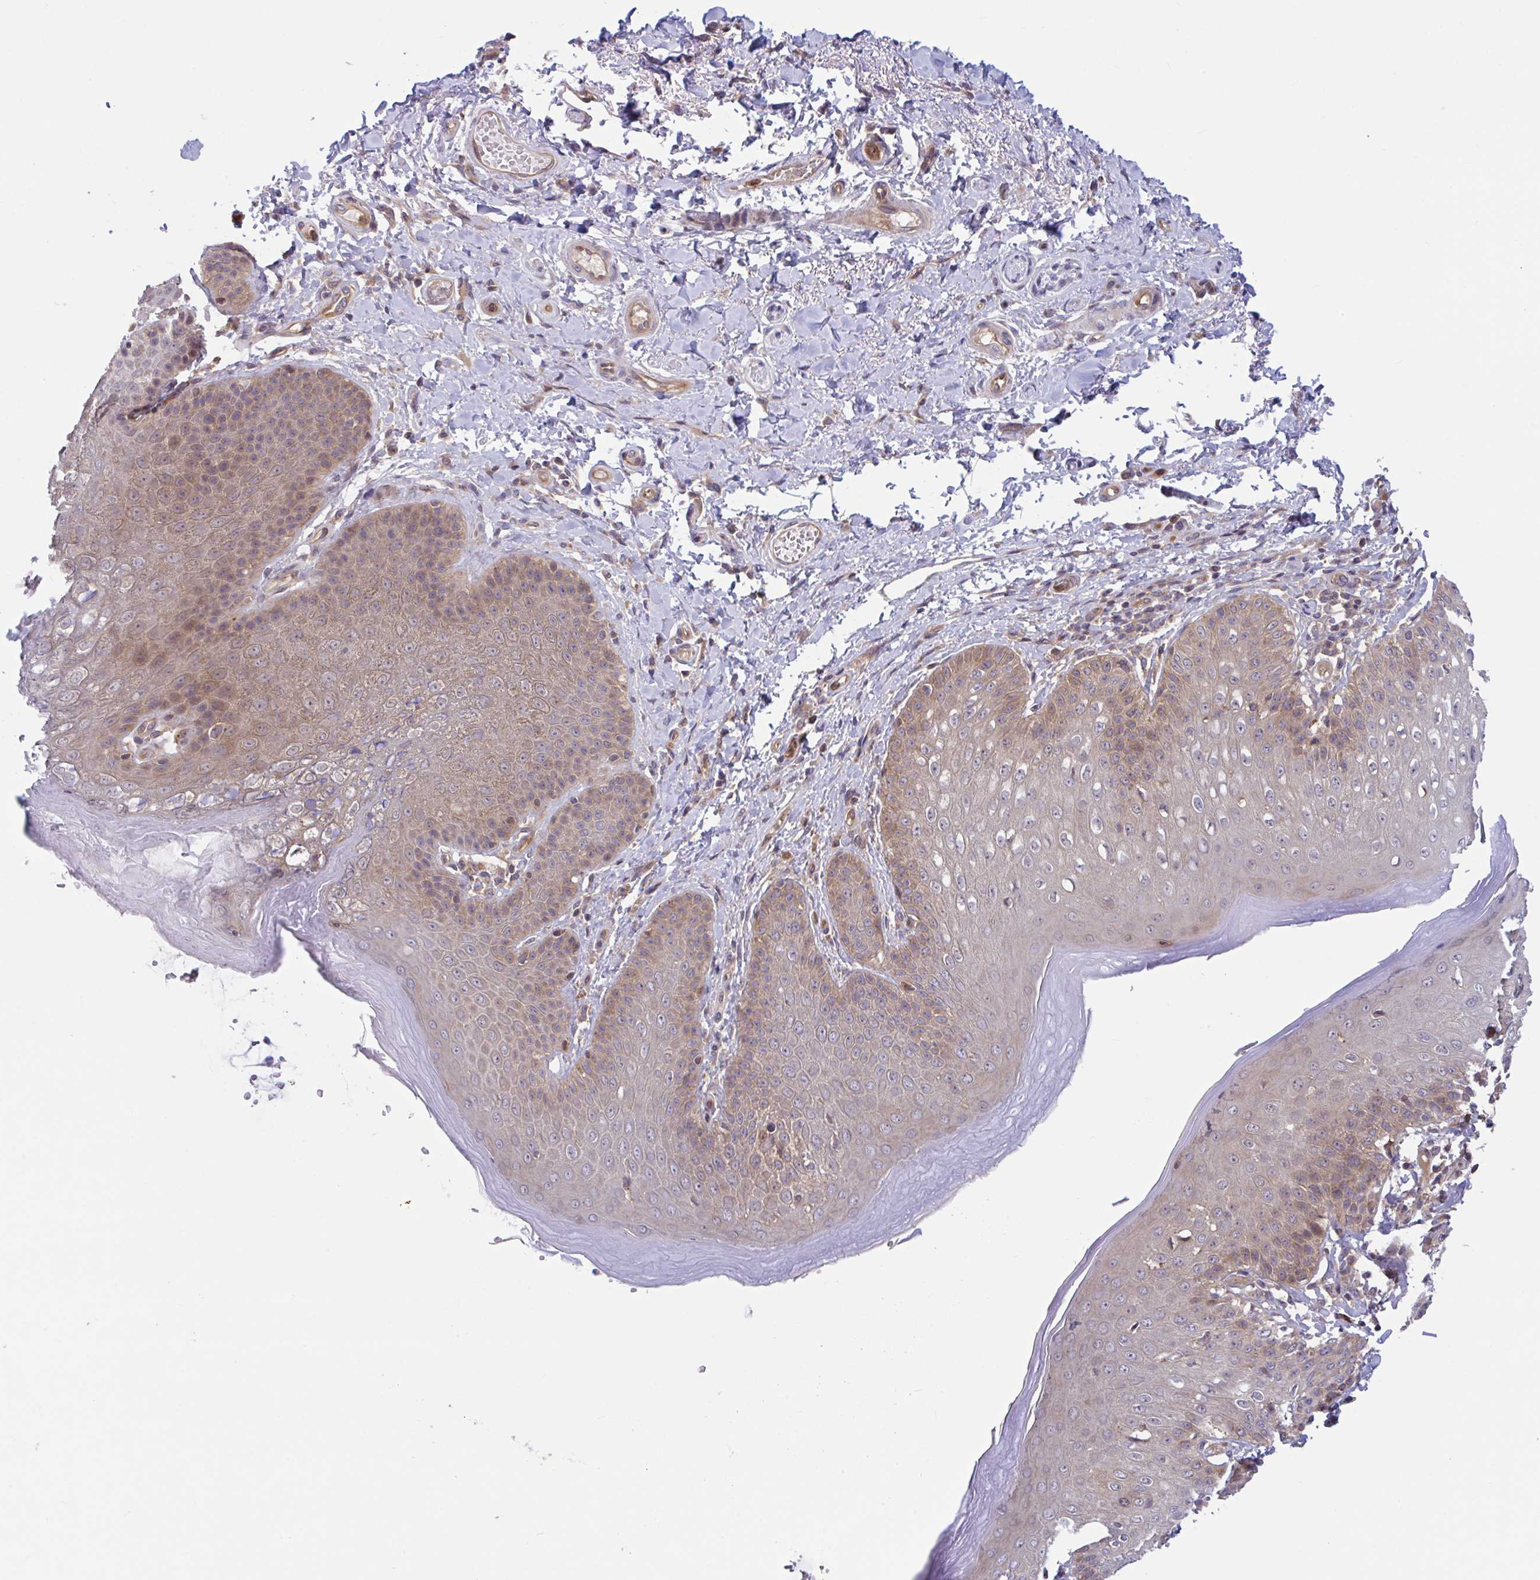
{"staining": {"intensity": "moderate", "quantity": "25%-75%", "location": "cytoplasmic/membranous,nuclear"}, "tissue": "skin", "cell_type": "Epidermal cells", "image_type": "normal", "snomed": [{"axis": "morphology", "description": "Normal tissue, NOS"}, {"axis": "topography", "description": "Peripheral nerve tissue"}], "caption": "An image showing moderate cytoplasmic/membranous,nuclear staining in about 25%-75% of epidermal cells in benign skin, as visualized by brown immunohistochemical staining.", "gene": "LMNTD2", "patient": {"sex": "male", "age": 51}}